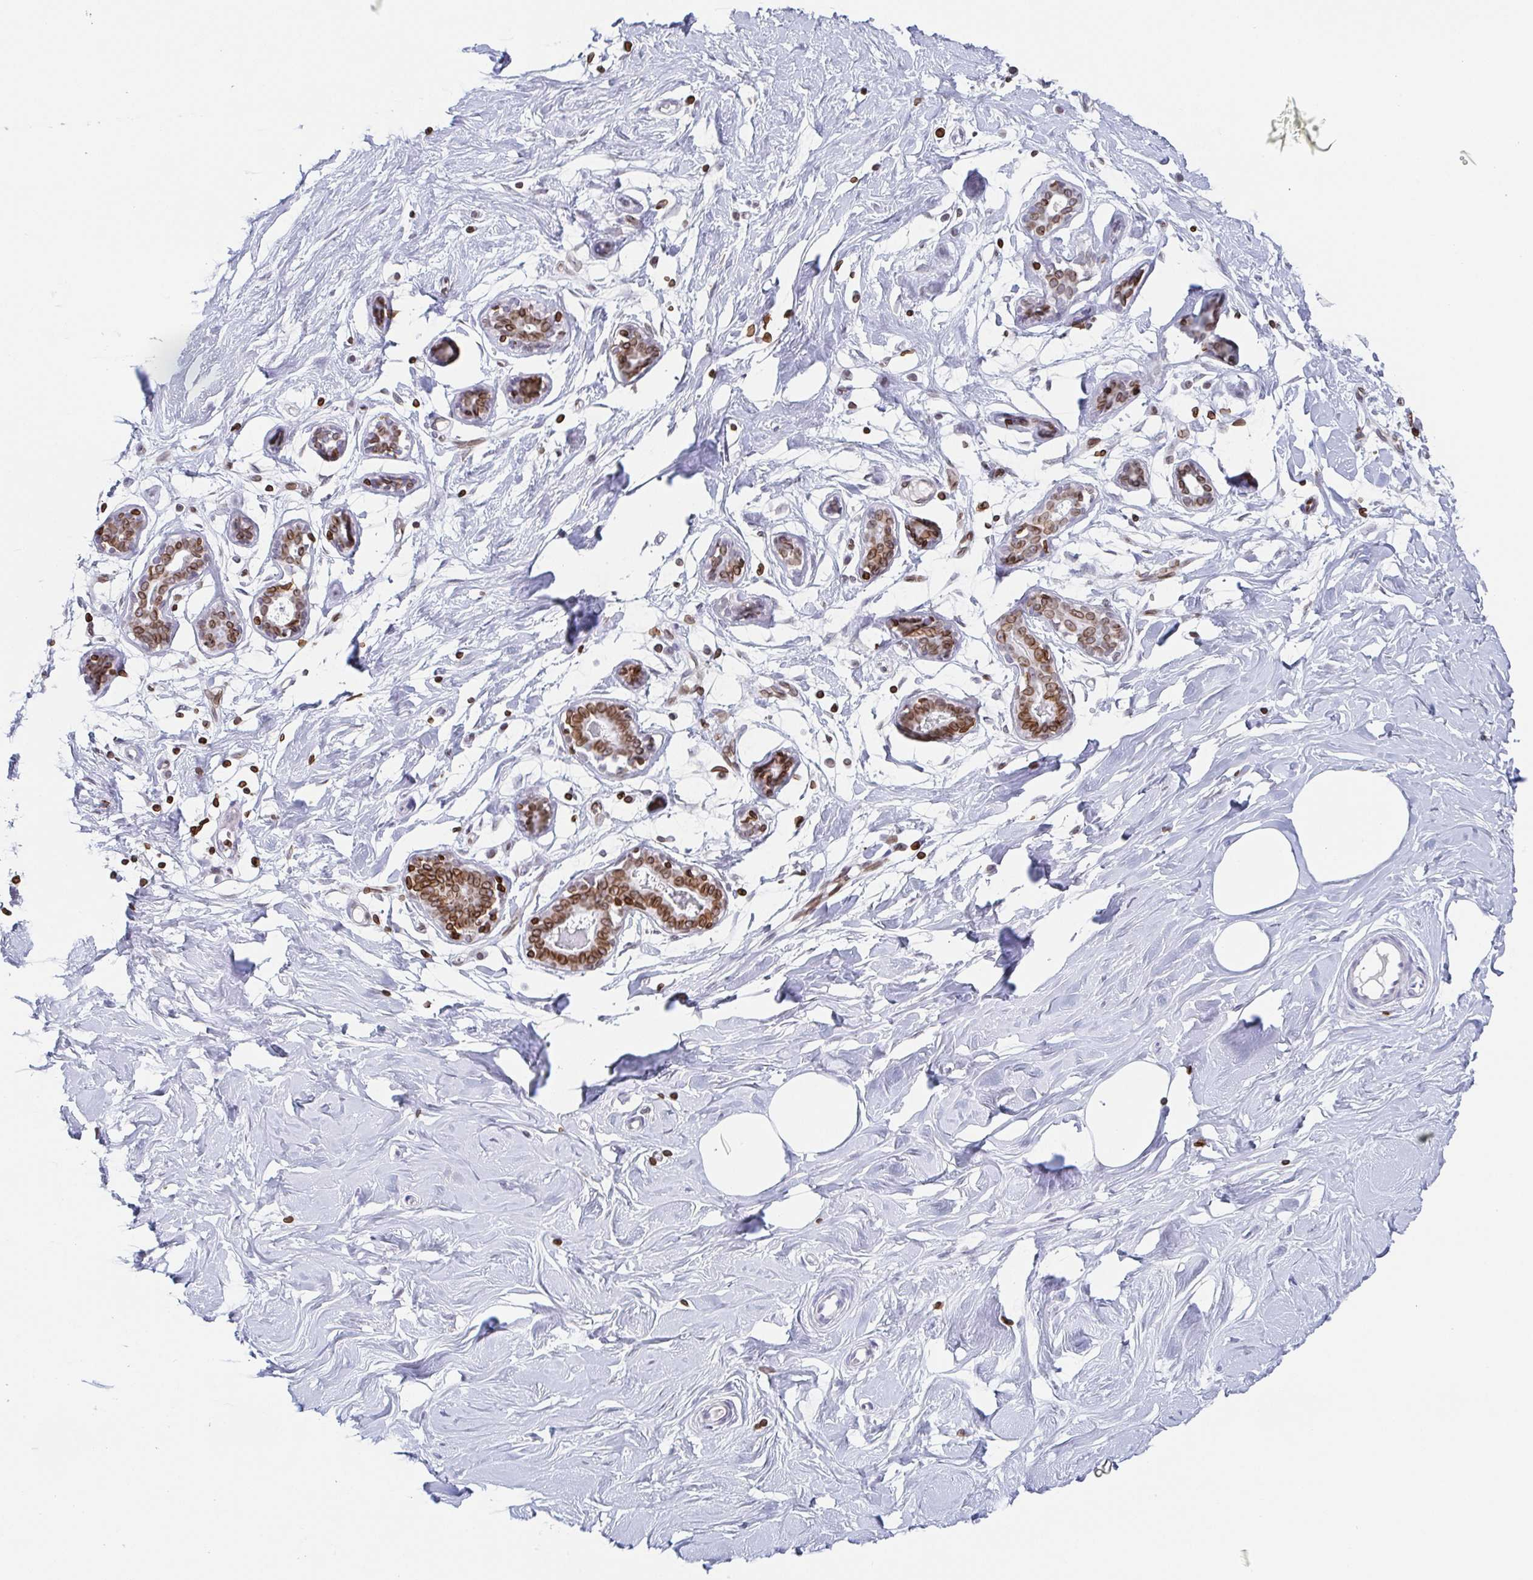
{"staining": {"intensity": "negative", "quantity": "none", "location": "none"}, "tissue": "breast", "cell_type": "Adipocytes", "image_type": "normal", "snomed": [{"axis": "morphology", "description": "Normal tissue, NOS"}, {"axis": "topography", "description": "Breast"}], "caption": "This photomicrograph is of benign breast stained with IHC to label a protein in brown with the nuclei are counter-stained blue. There is no positivity in adipocytes. The staining is performed using DAB (3,3'-diaminobenzidine) brown chromogen with nuclei counter-stained in using hematoxylin.", "gene": "BTBD7", "patient": {"sex": "female", "age": 27}}